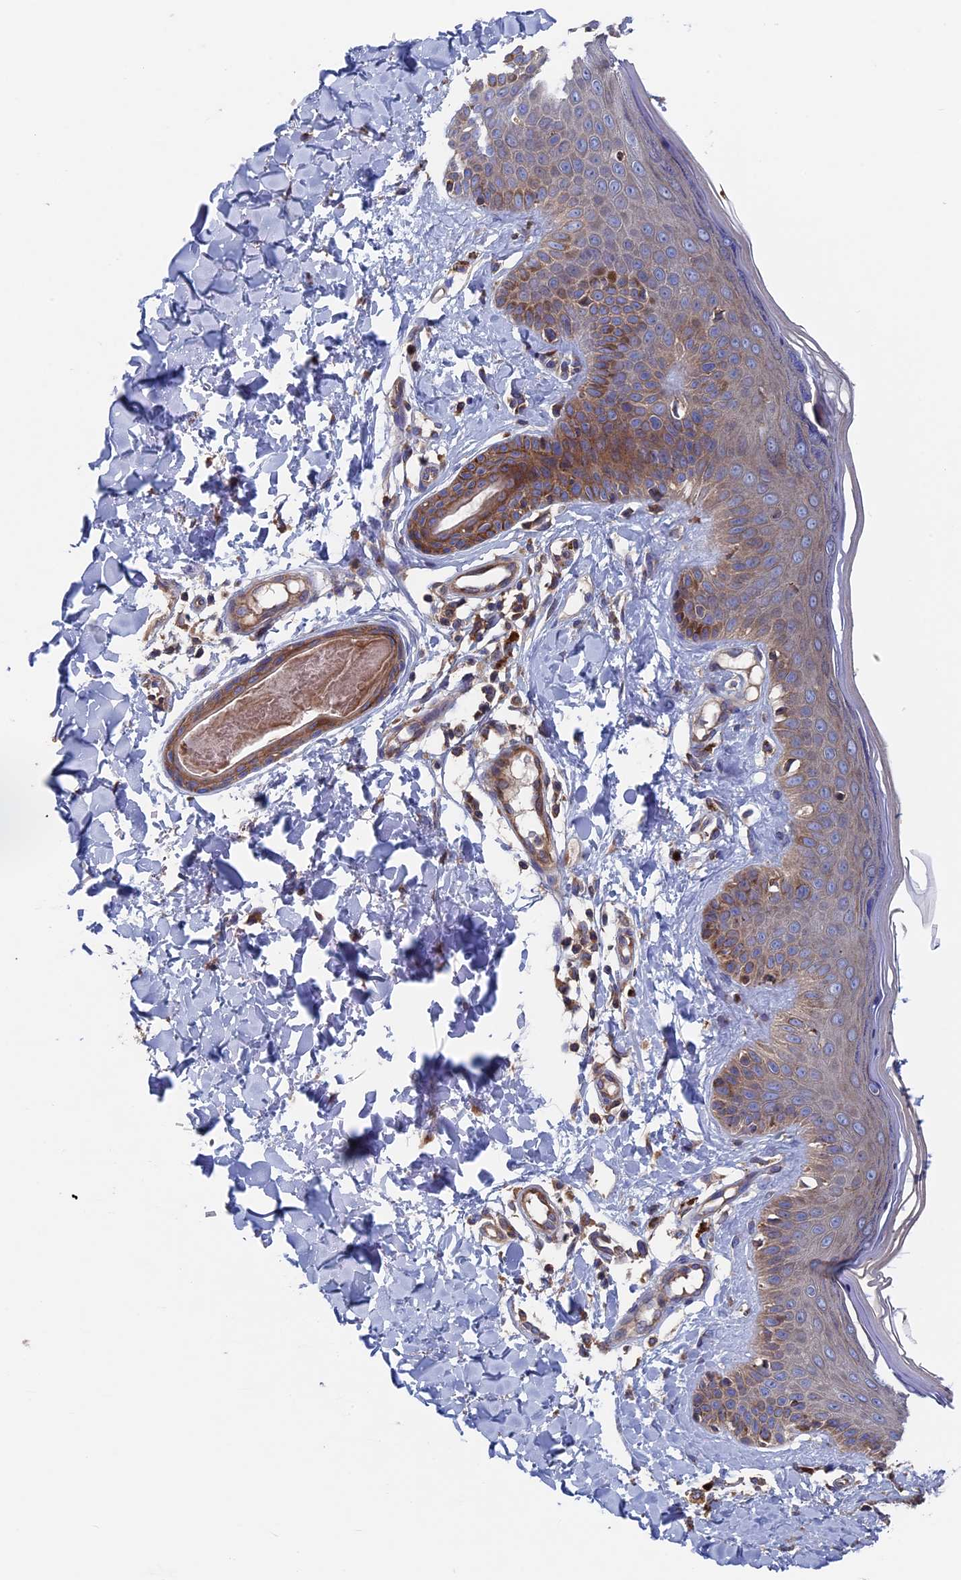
{"staining": {"intensity": "moderate", "quantity": ">75%", "location": "cytoplasmic/membranous"}, "tissue": "skin", "cell_type": "Fibroblasts", "image_type": "normal", "snomed": [{"axis": "morphology", "description": "Normal tissue, NOS"}, {"axis": "topography", "description": "Skin"}], "caption": "Human skin stained with a brown dye reveals moderate cytoplasmic/membranous positive expression in approximately >75% of fibroblasts.", "gene": "DNAJC3", "patient": {"sex": "male", "age": 52}}